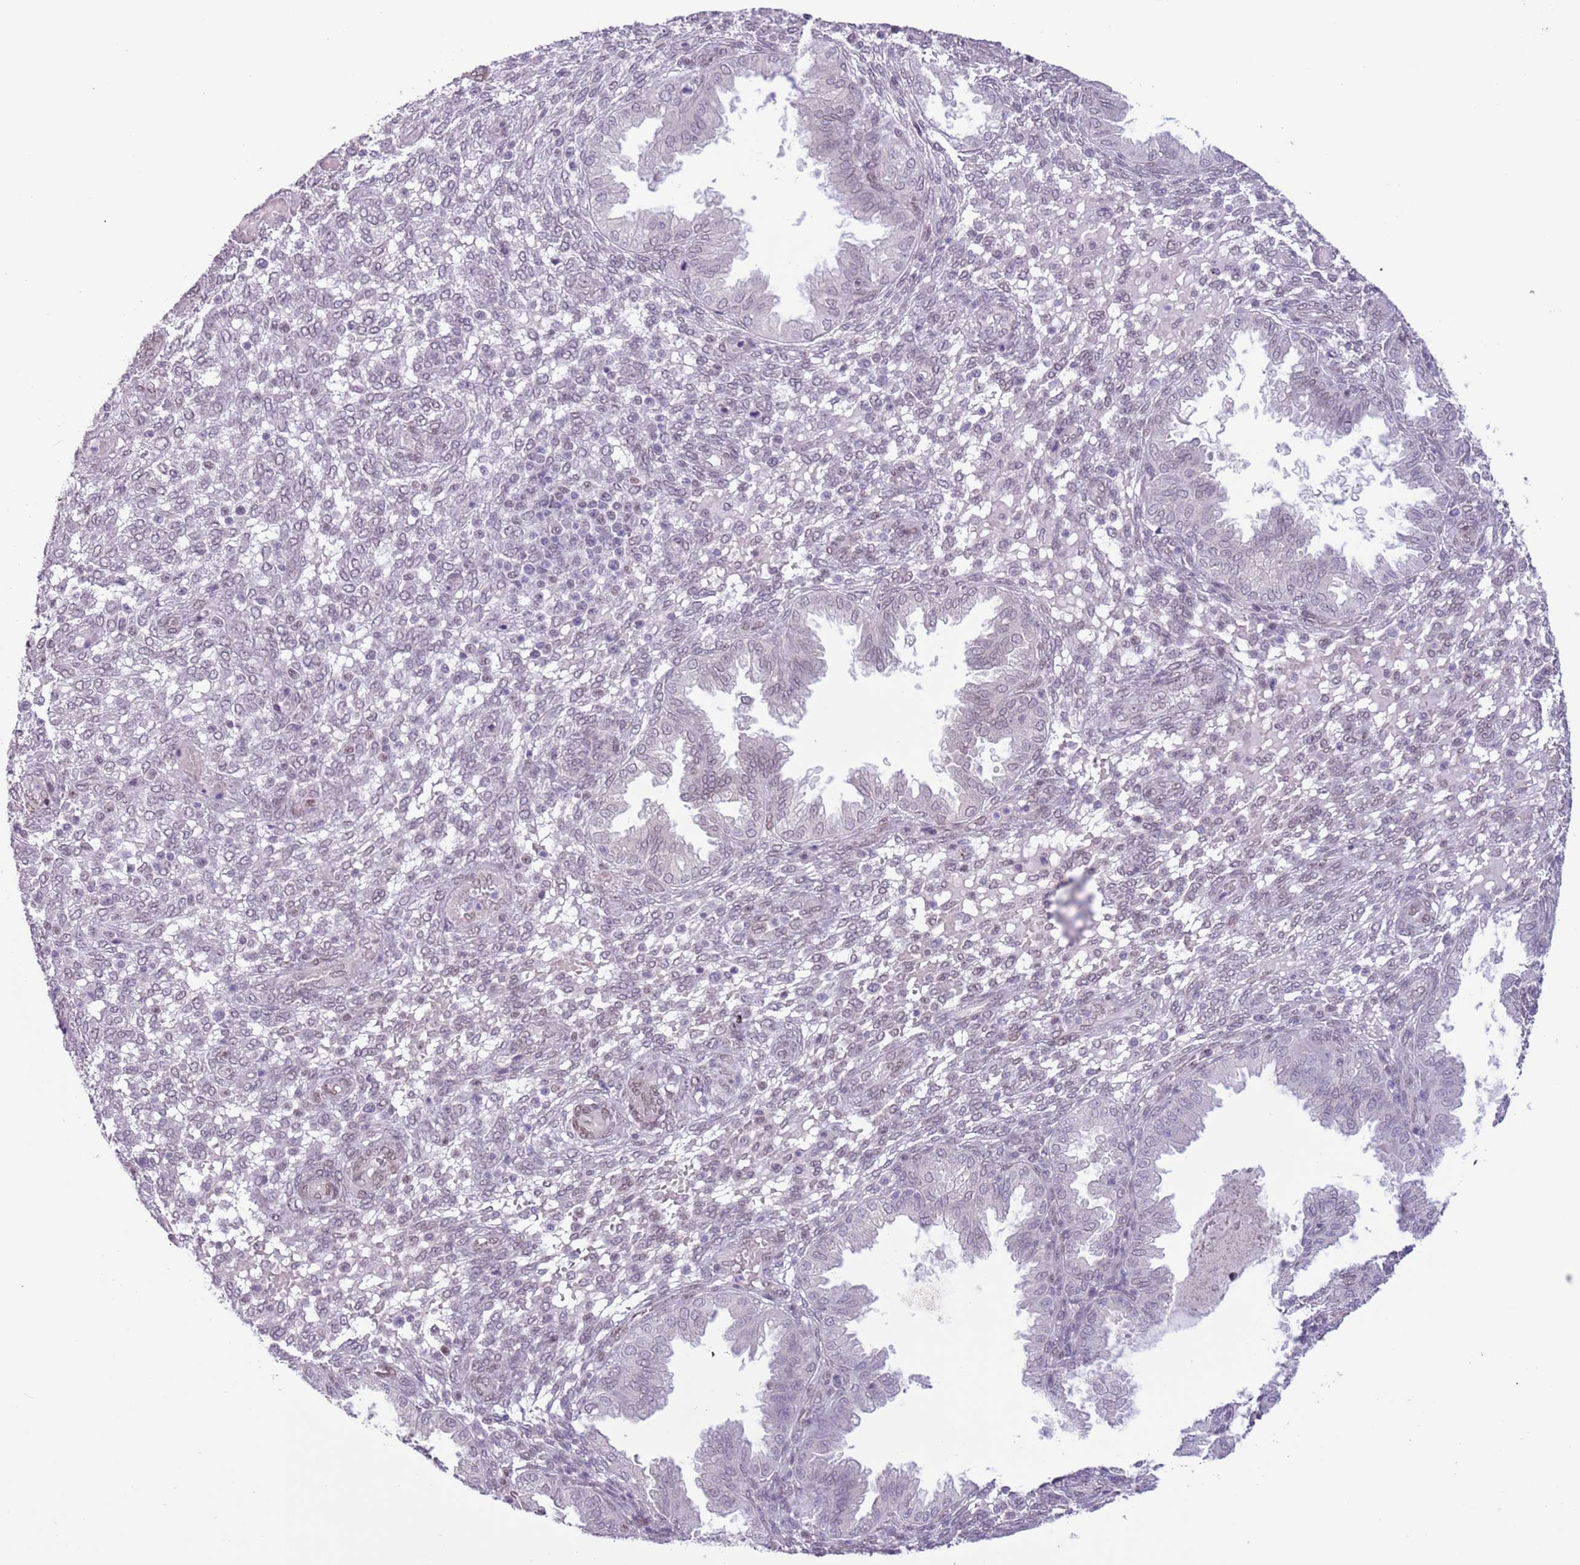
{"staining": {"intensity": "moderate", "quantity": "<25%", "location": "cytoplasmic/membranous,nuclear"}, "tissue": "endometrium", "cell_type": "Cells in endometrial stroma", "image_type": "normal", "snomed": [{"axis": "morphology", "description": "Normal tissue, NOS"}, {"axis": "topography", "description": "Endometrium"}], "caption": "A brown stain shows moderate cytoplasmic/membranous,nuclear expression of a protein in cells in endometrial stroma of unremarkable endometrium. (DAB (3,3'-diaminobenzidine) IHC with brightfield microscopy, high magnification).", "gene": "ZGLP1", "patient": {"sex": "female", "age": 33}}